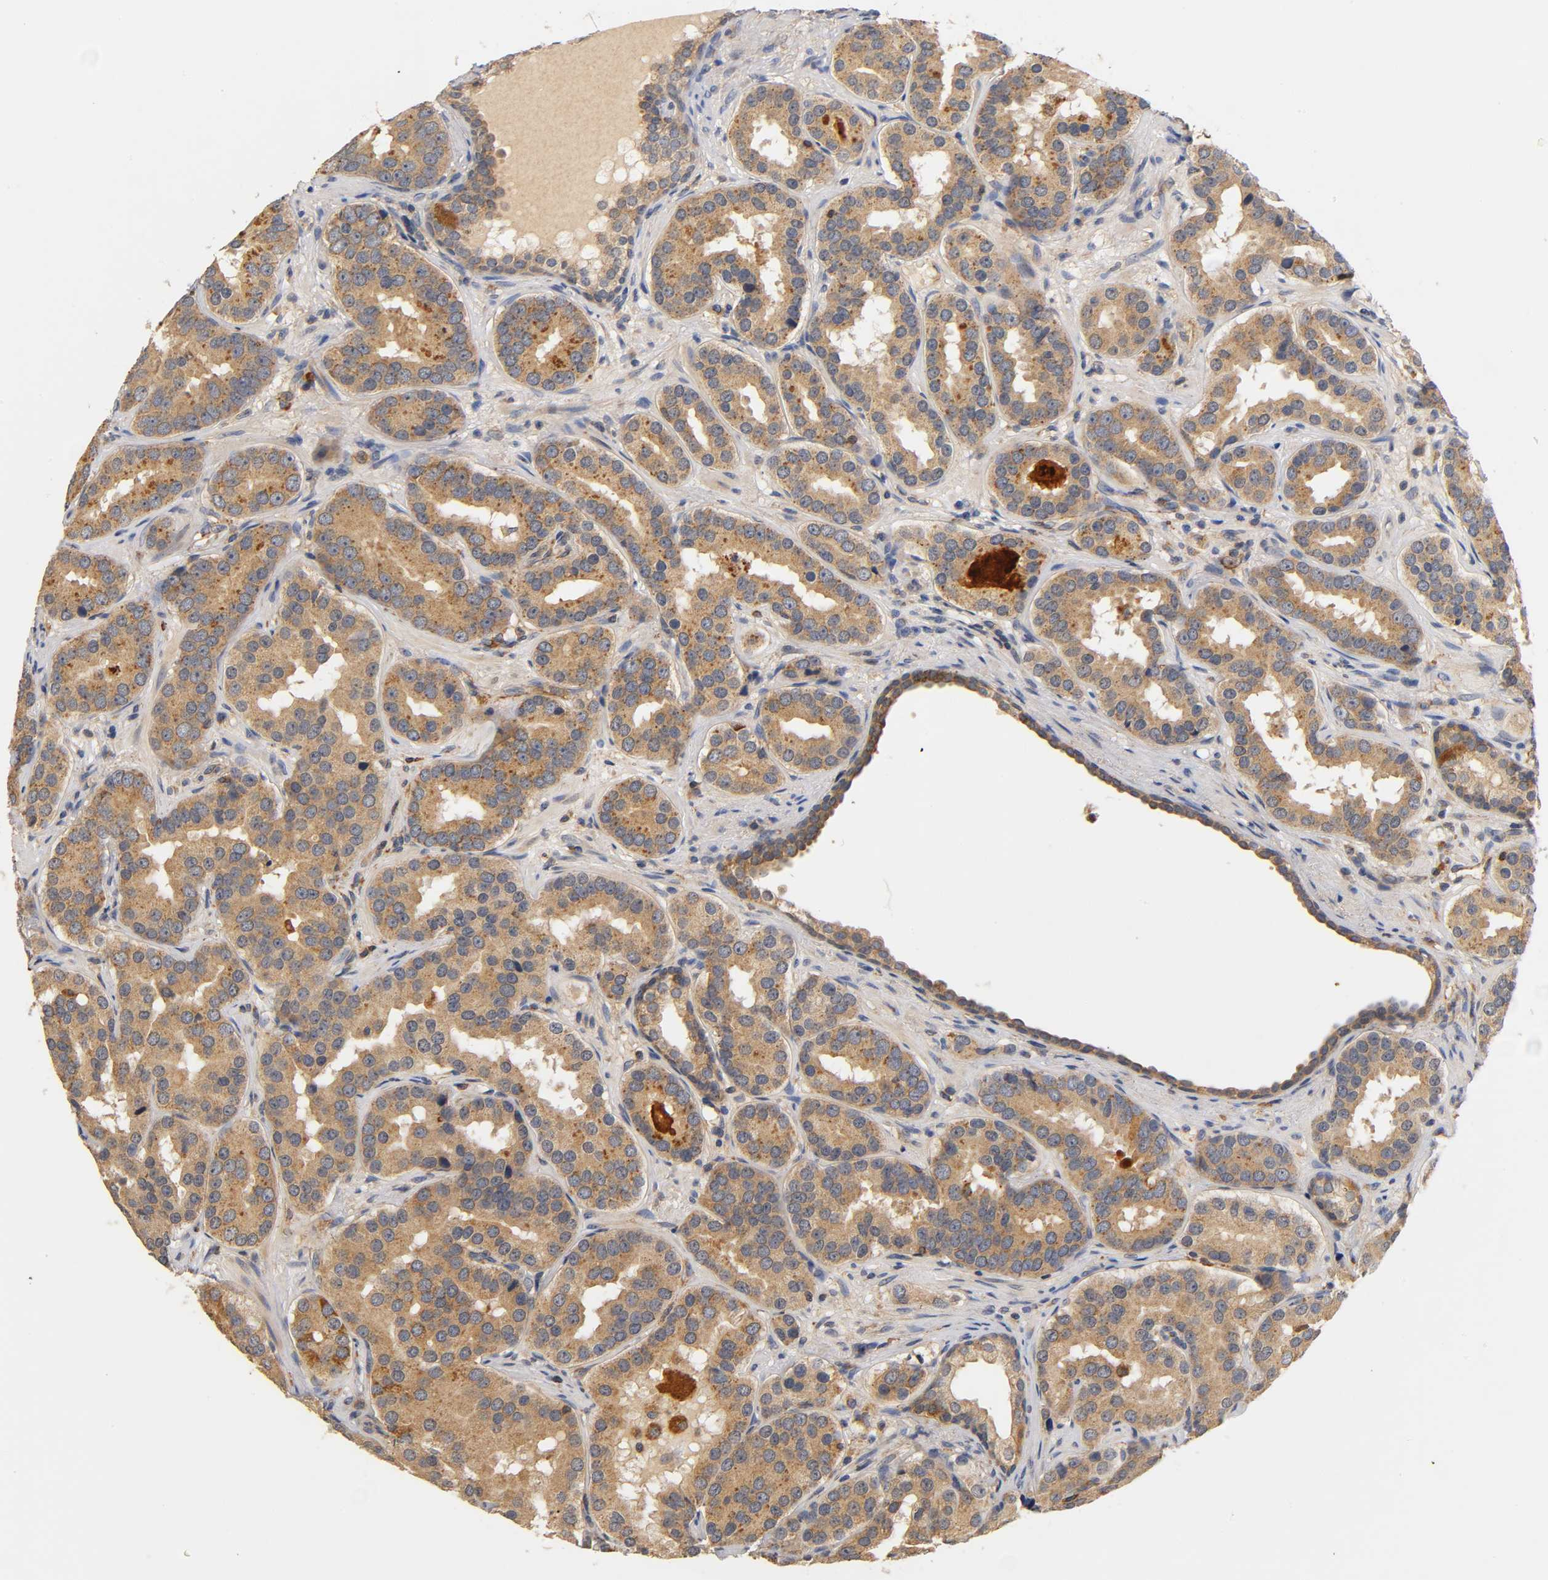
{"staining": {"intensity": "strong", "quantity": ">75%", "location": "cytoplasmic/membranous"}, "tissue": "prostate cancer", "cell_type": "Tumor cells", "image_type": "cancer", "snomed": [{"axis": "morphology", "description": "Adenocarcinoma, Low grade"}, {"axis": "topography", "description": "Prostate"}], "caption": "Protein staining exhibits strong cytoplasmic/membranous expression in approximately >75% of tumor cells in prostate low-grade adenocarcinoma.", "gene": "SCAP", "patient": {"sex": "male", "age": 59}}